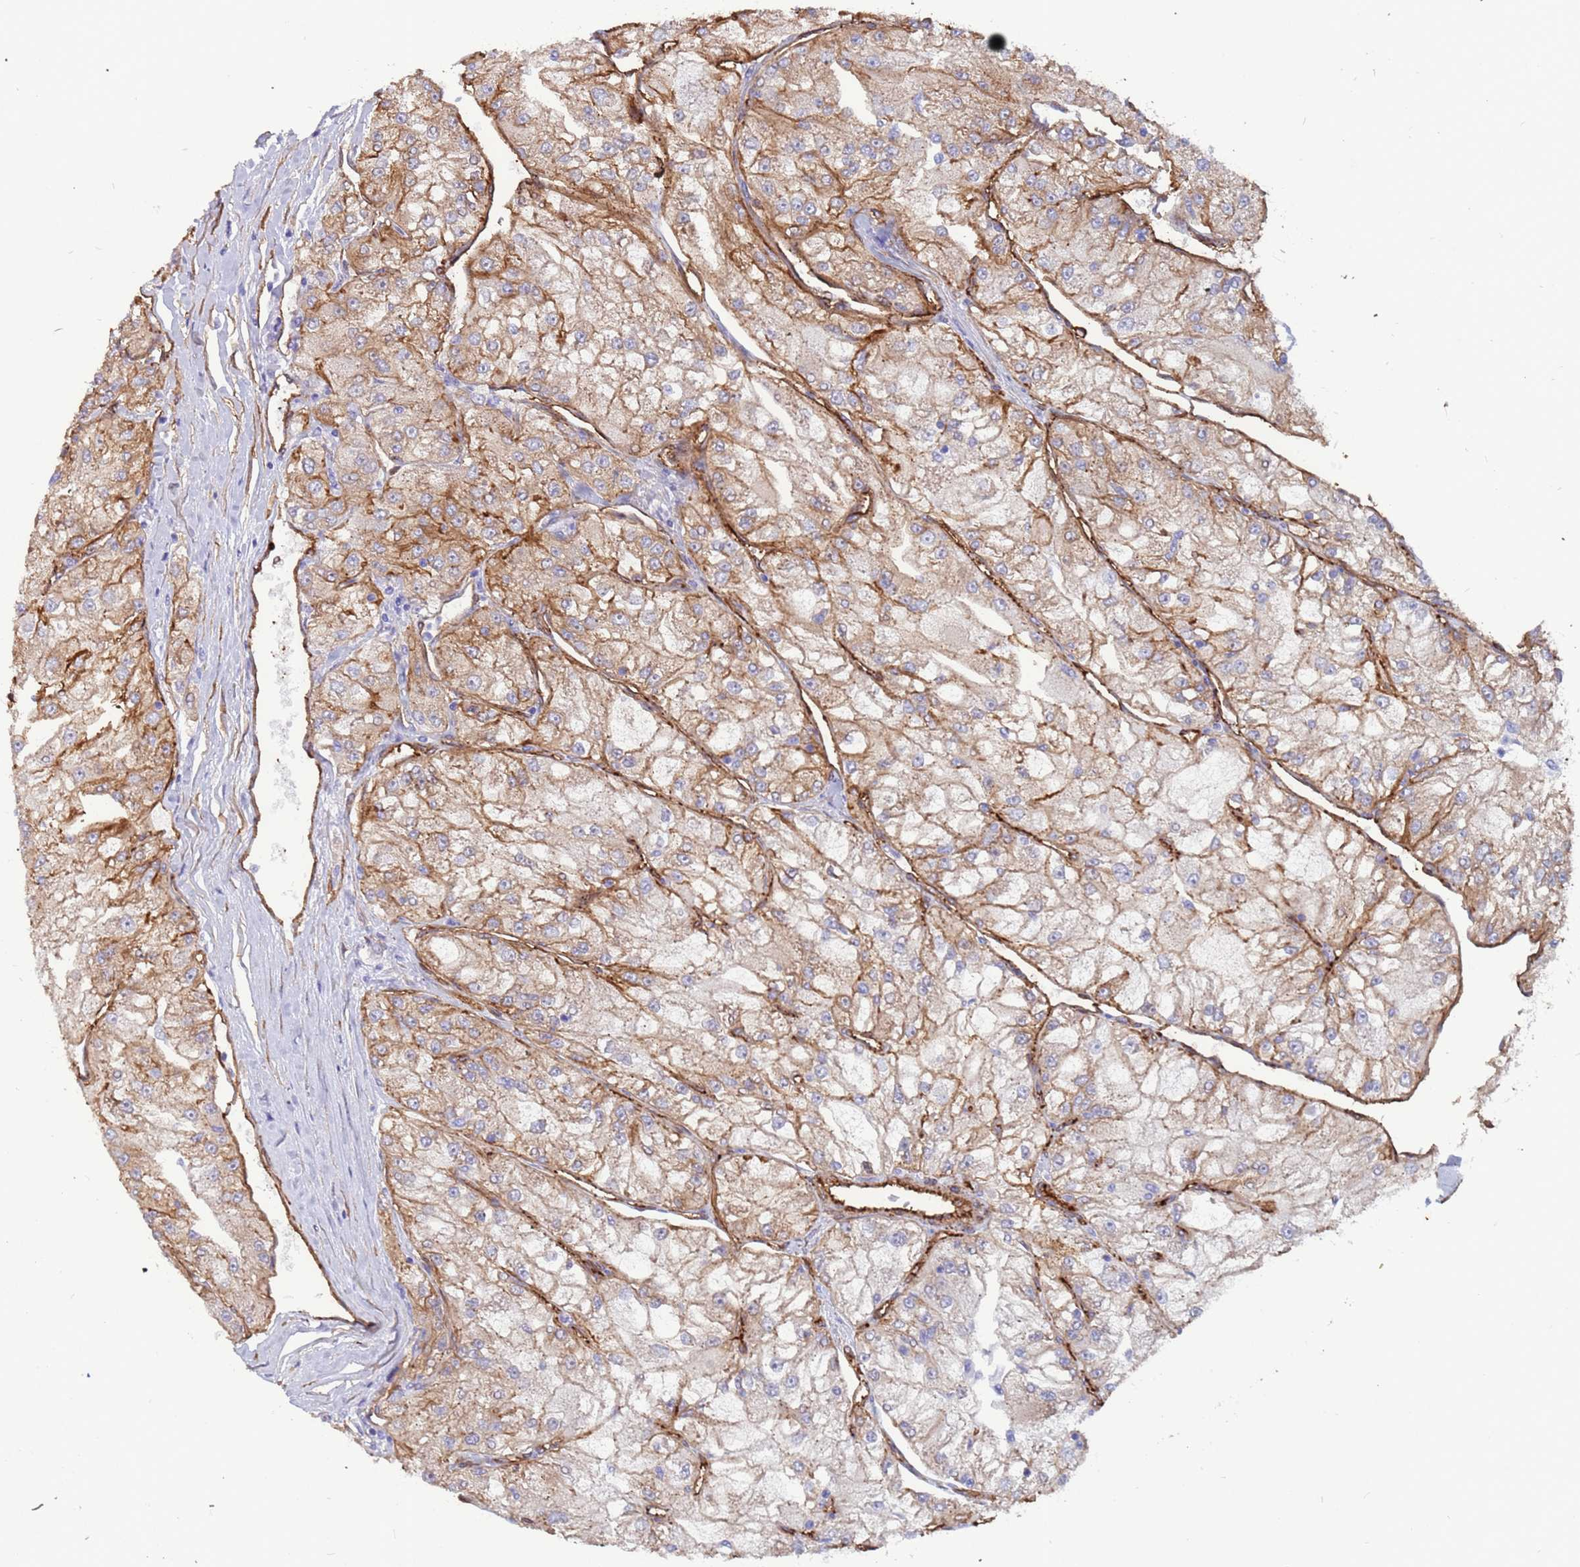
{"staining": {"intensity": "moderate", "quantity": "25%-75%", "location": "cytoplasmic/membranous"}, "tissue": "renal cancer", "cell_type": "Tumor cells", "image_type": "cancer", "snomed": [{"axis": "morphology", "description": "Adenocarcinoma, NOS"}, {"axis": "topography", "description": "Kidney"}], "caption": "IHC micrograph of neoplastic tissue: adenocarcinoma (renal) stained using immunohistochemistry (IHC) shows medium levels of moderate protein expression localized specifically in the cytoplasmic/membranous of tumor cells, appearing as a cytoplasmic/membranous brown color.", "gene": "EHD2", "patient": {"sex": "female", "age": 72}}